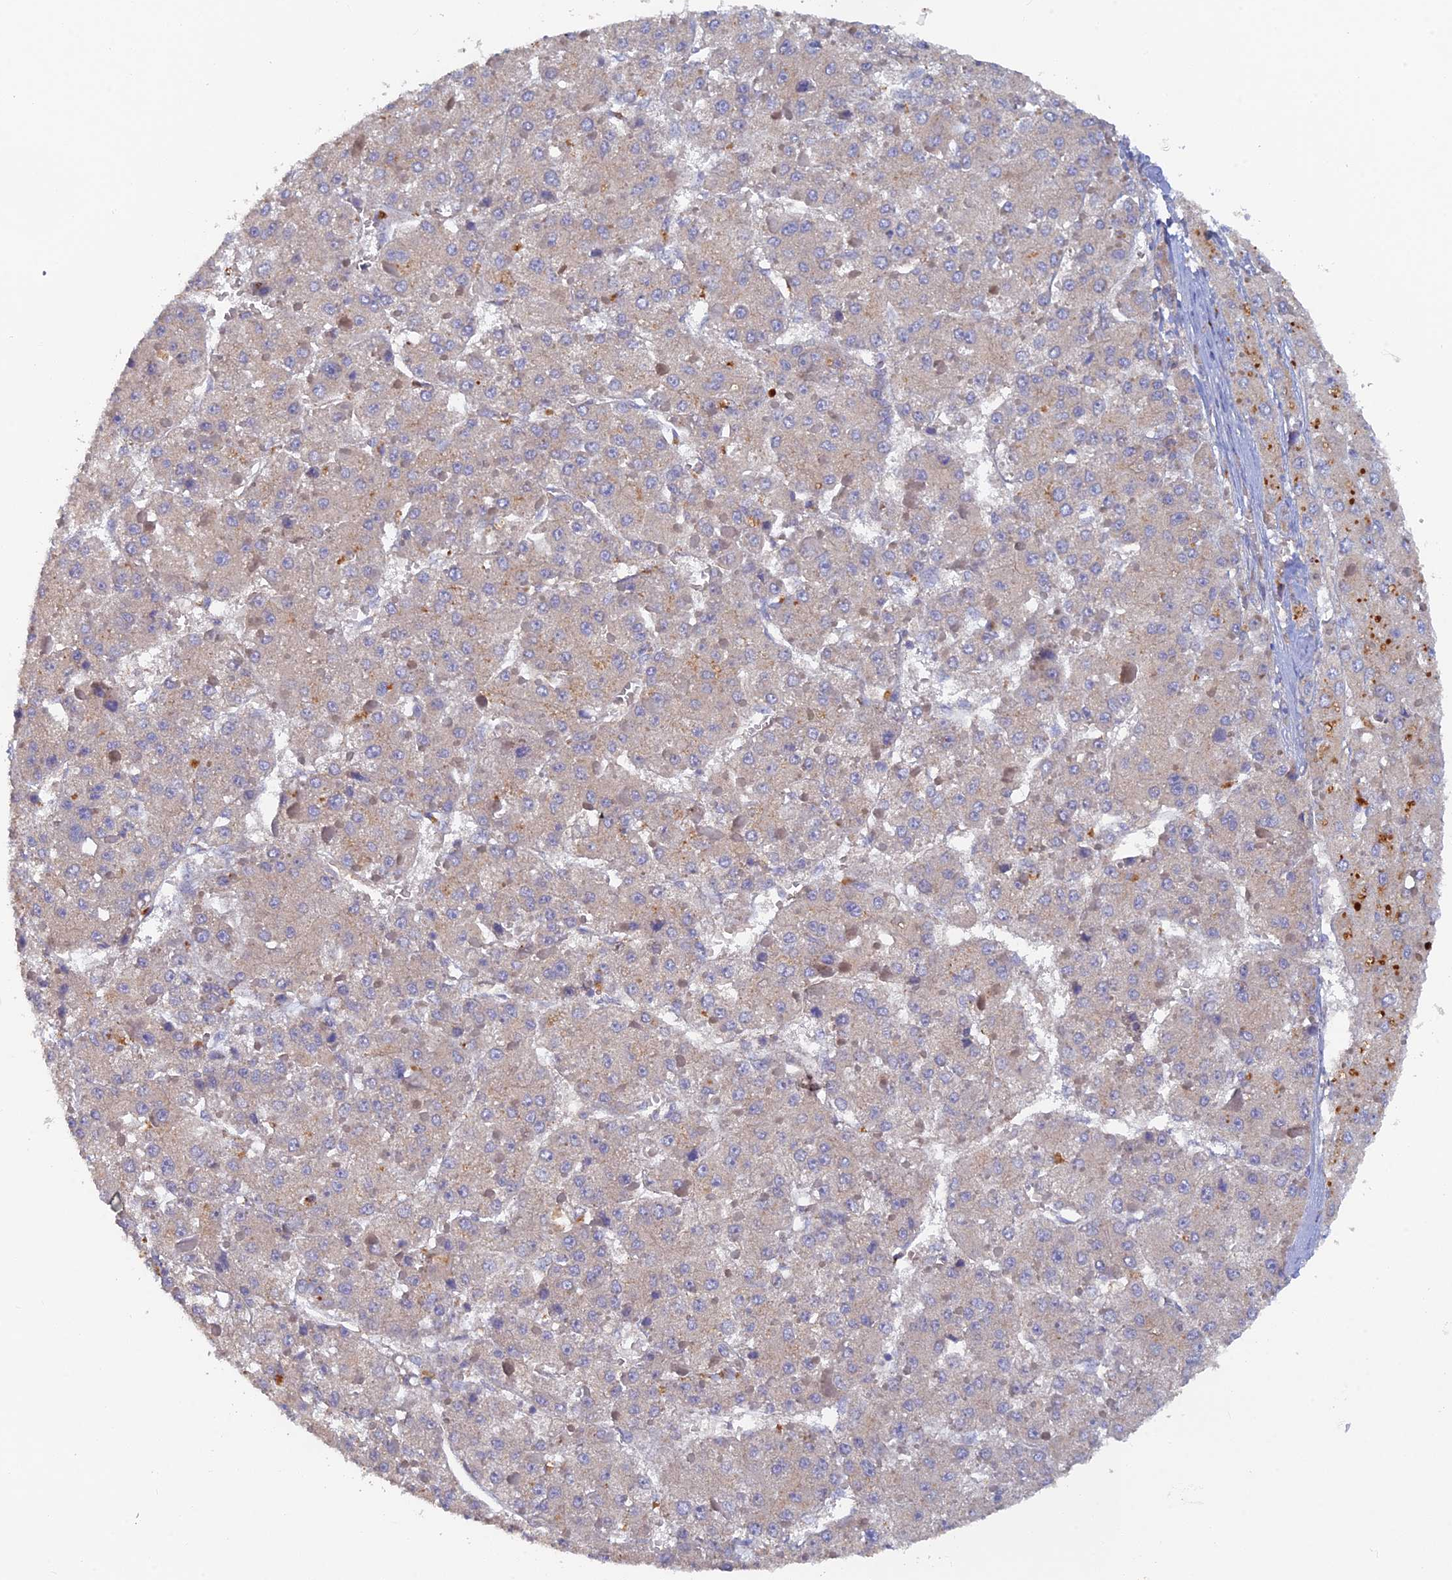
{"staining": {"intensity": "weak", "quantity": "<25%", "location": "cytoplasmic/membranous"}, "tissue": "liver cancer", "cell_type": "Tumor cells", "image_type": "cancer", "snomed": [{"axis": "morphology", "description": "Carcinoma, Hepatocellular, NOS"}, {"axis": "topography", "description": "Liver"}], "caption": "This is an IHC image of human liver cancer (hepatocellular carcinoma). There is no expression in tumor cells.", "gene": "ARRDC1", "patient": {"sex": "female", "age": 73}}